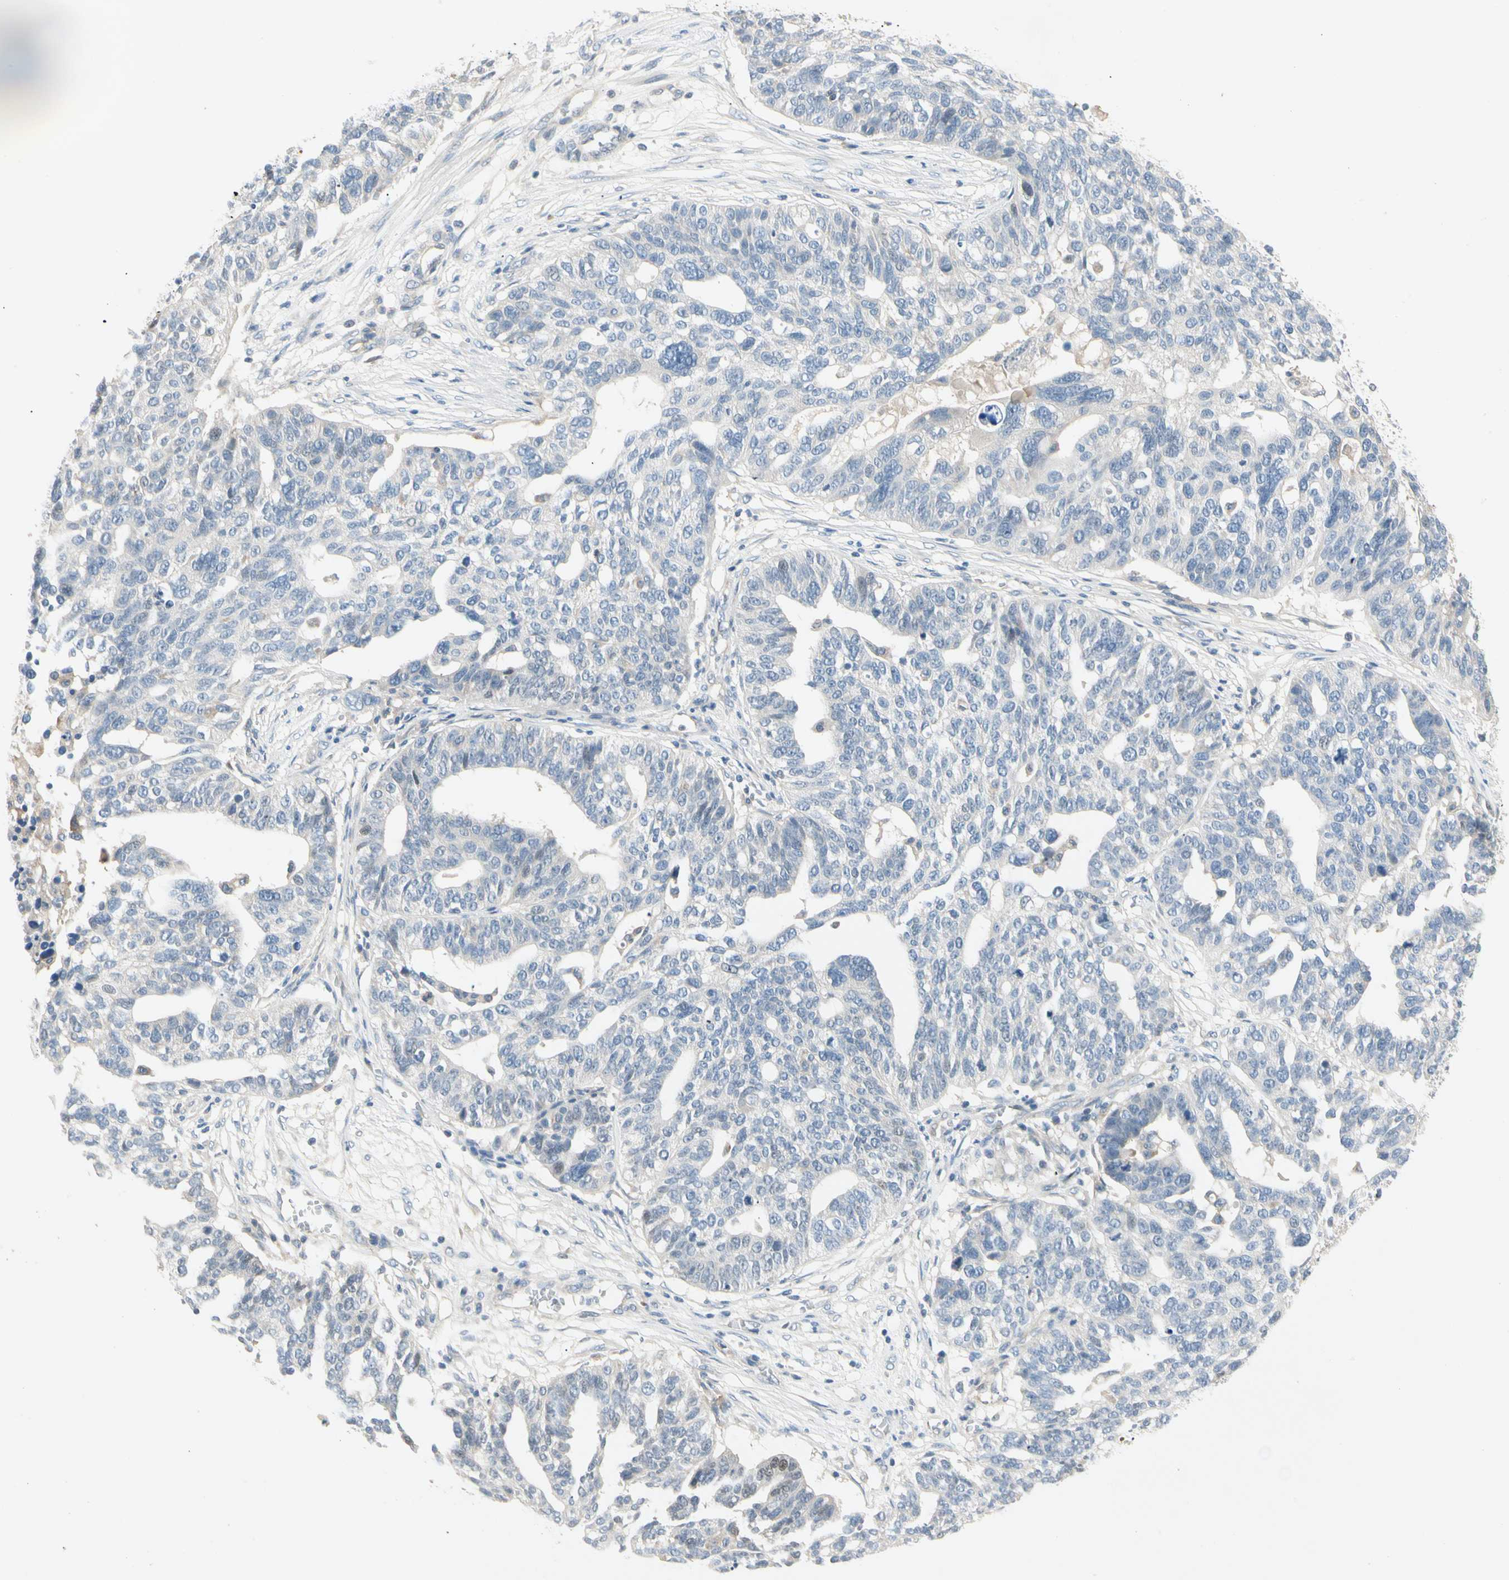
{"staining": {"intensity": "negative", "quantity": "none", "location": "none"}, "tissue": "ovarian cancer", "cell_type": "Tumor cells", "image_type": "cancer", "snomed": [{"axis": "morphology", "description": "Cystadenocarcinoma, serous, NOS"}, {"axis": "topography", "description": "Ovary"}], "caption": "A histopathology image of human ovarian cancer (serous cystadenocarcinoma) is negative for staining in tumor cells.", "gene": "IL1R1", "patient": {"sex": "female", "age": 59}}